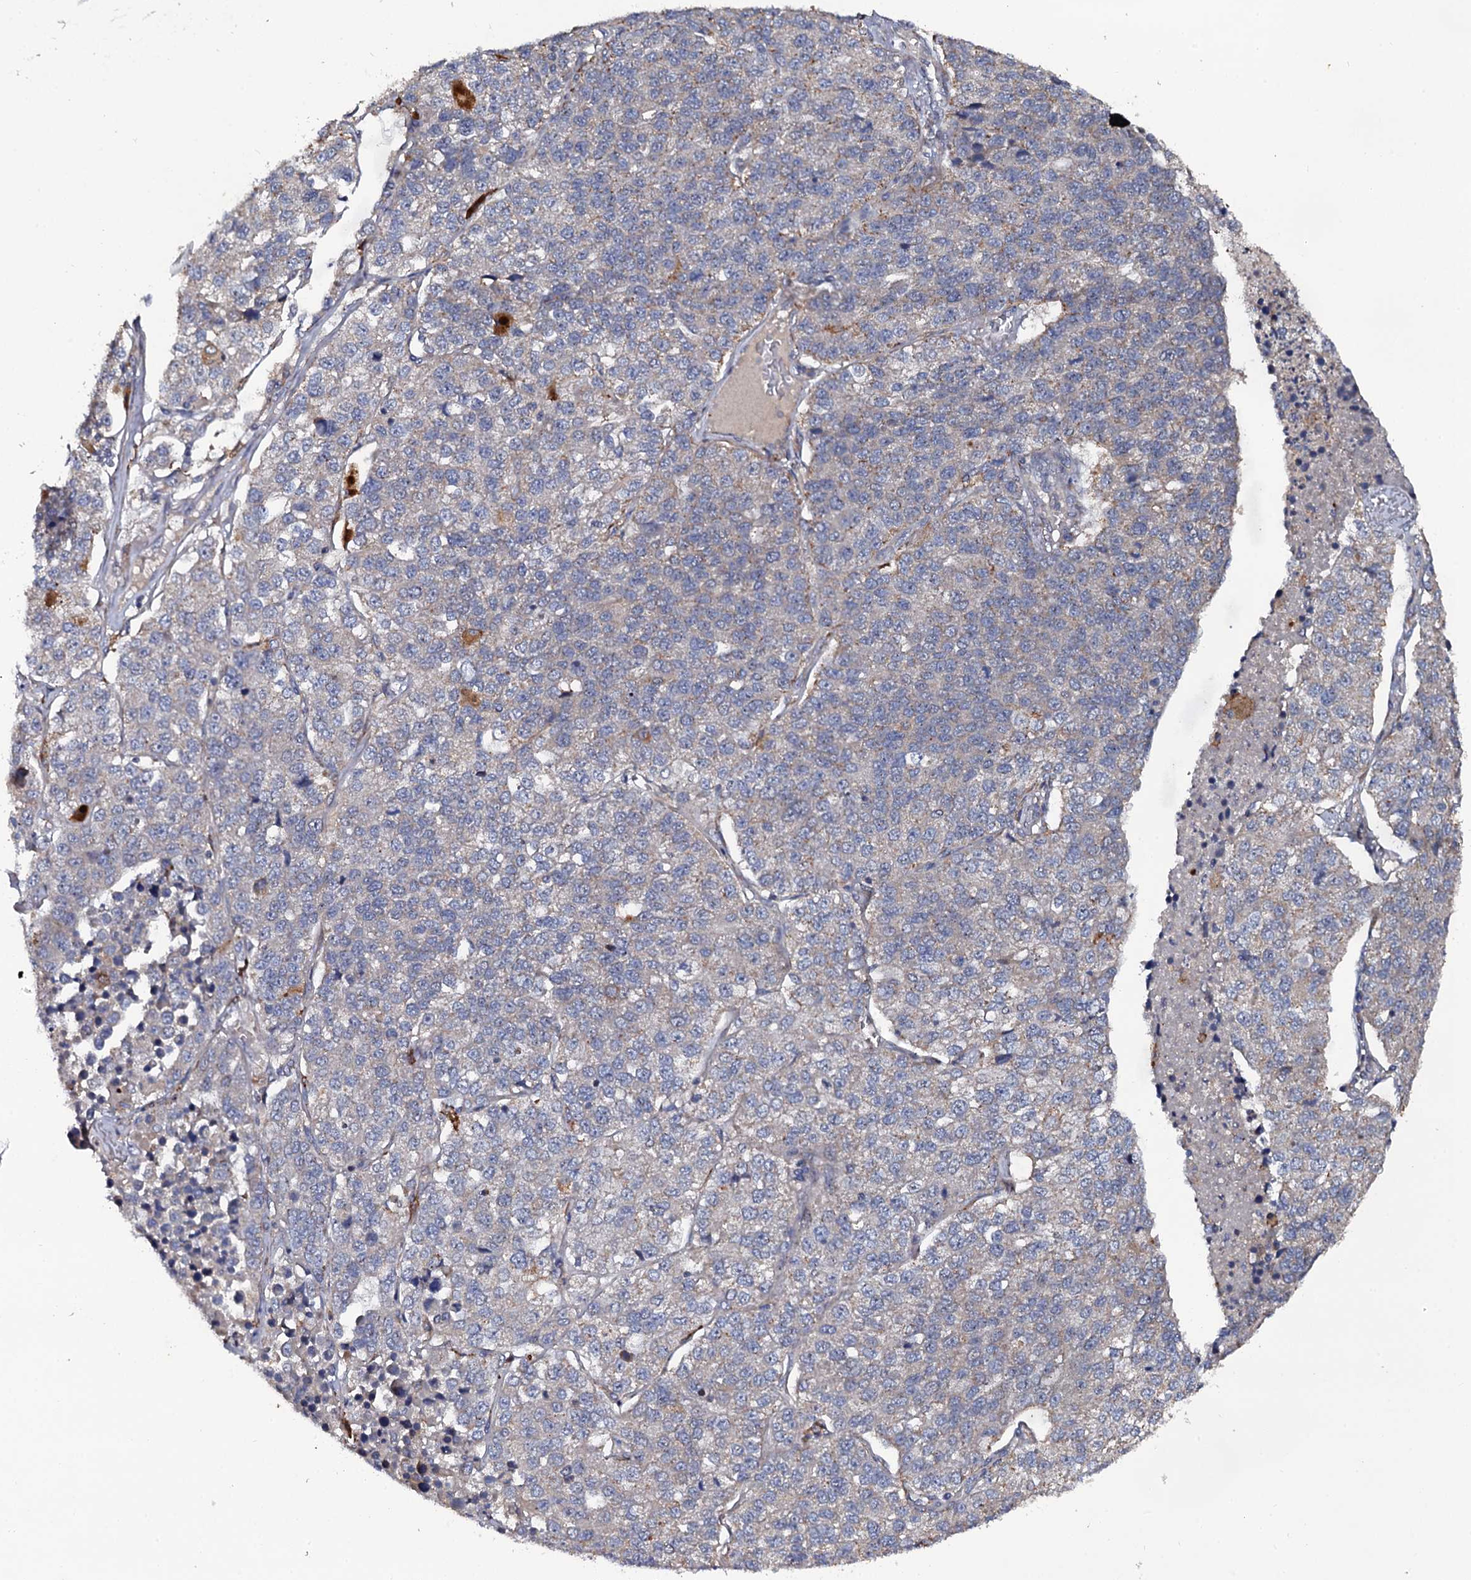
{"staining": {"intensity": "weak", "quantity": "<25%", "location": "cytoplasmic/membranous"}, "tissue": "lung cancer", "cell_type": "Tumor cells", "image_type": "cancer", "snomed": [{"axis": "morphology", "description": "Adenocarcinoma, NOS"}, {"axis": "topography", "description": "Lung"}], "caption": "Immunohistochemistry image of human lung cancer stained for a protein (brown), which shows no positivity in tumor cells.", "gene": "LRRC28", "patient": {"sex": "male", "age": 49}}